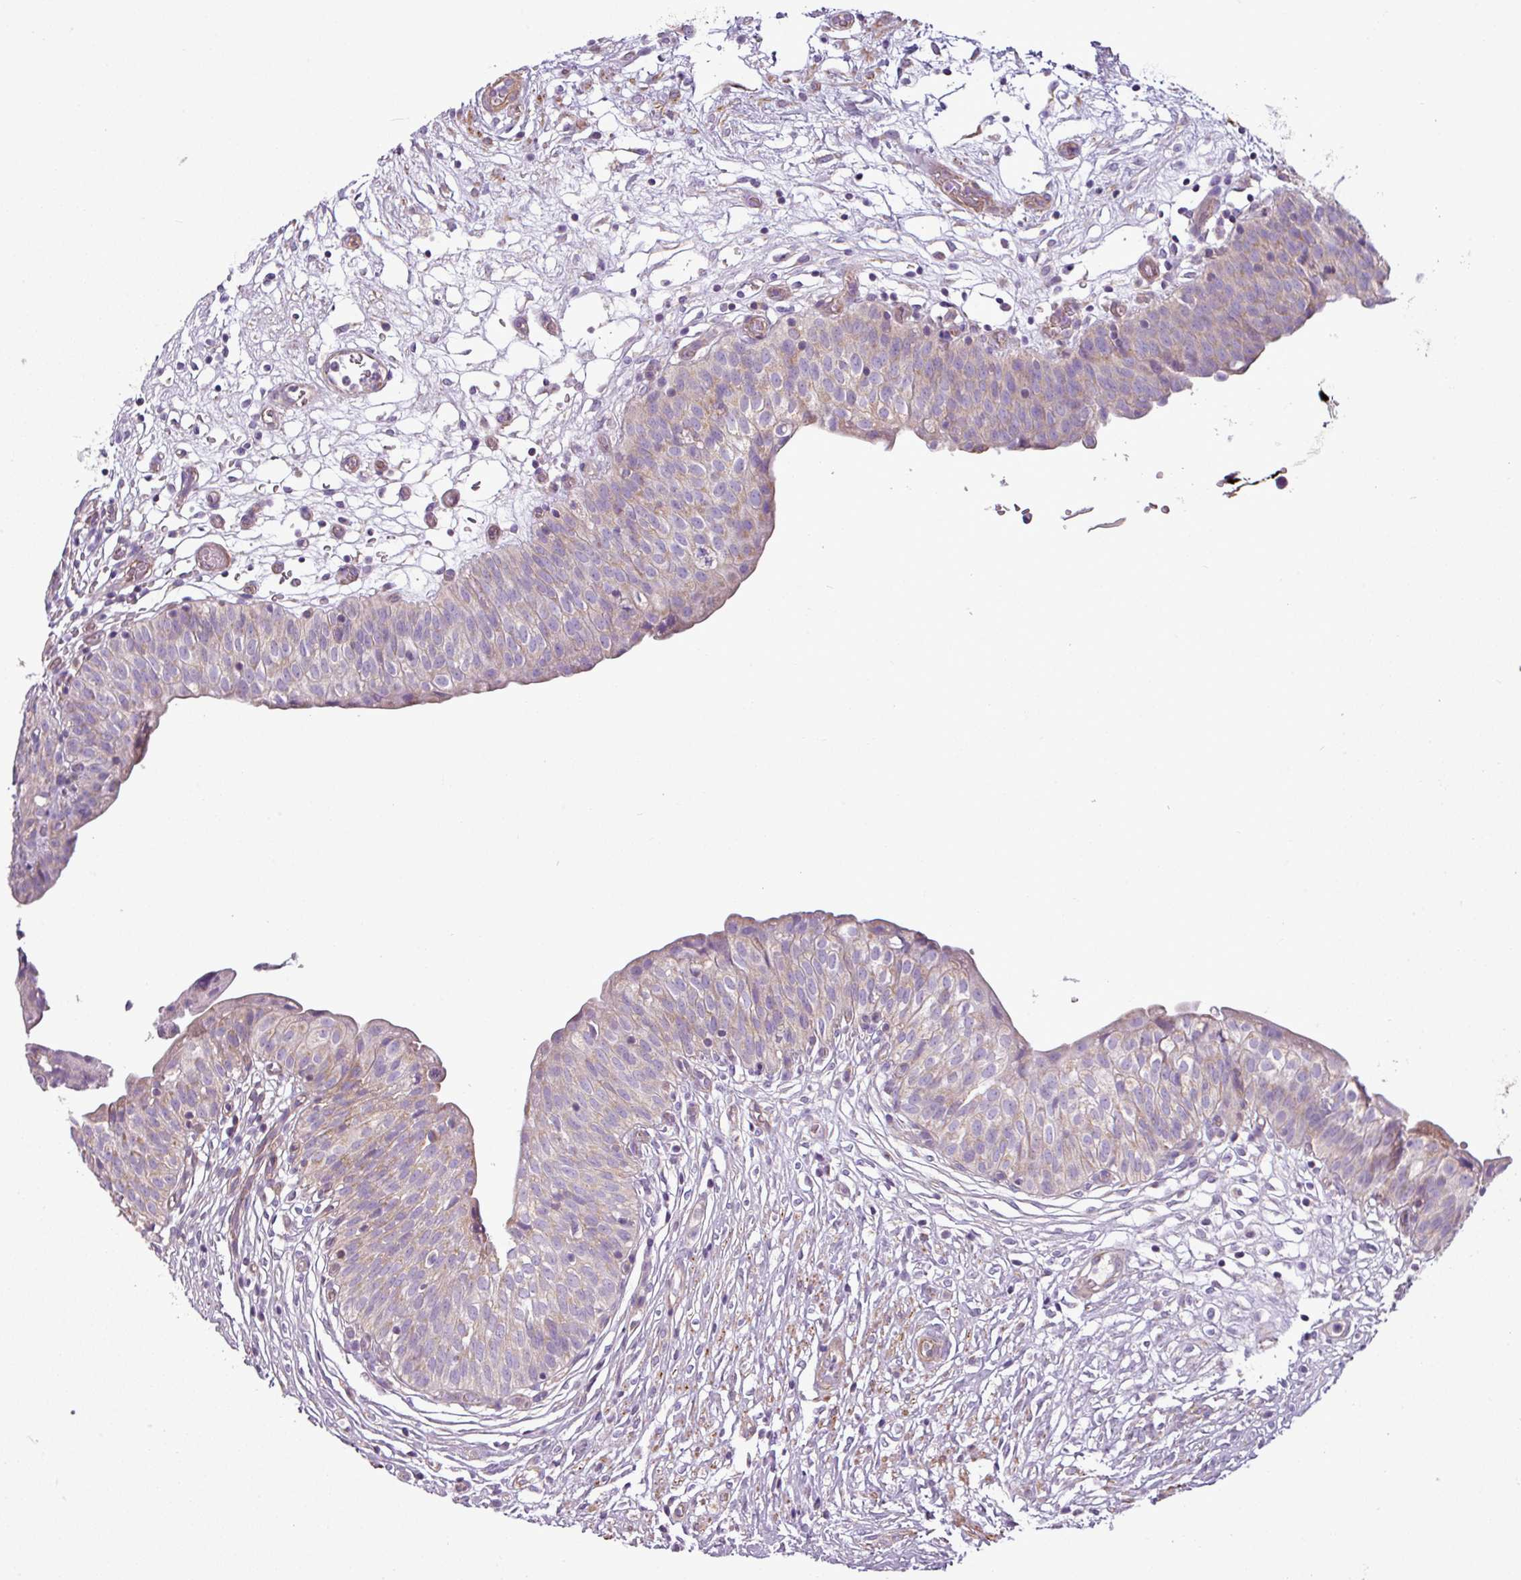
{"staining": {"intensity": "weak", "quantity": "25%-75%", "location": "cytoplasmic/membranous"}, "tissue": "urinary bladder", "cell_type": "Urothelial cells", "image_type": "normal", "snomed": [{"axis": "morphology", "description": "Normal tissue, NOS"}, {"axis": "topography", "description": "Urinary bladder"}], "caption": "Protein positivity by IHC demonstrates weak cytoplasmic/membranous positivity in approximately 25%-75% of urothelial cells in benign urinary bladder.", "gene": "BTN2A2", "patient": {"sex": "male", "age": 55}}